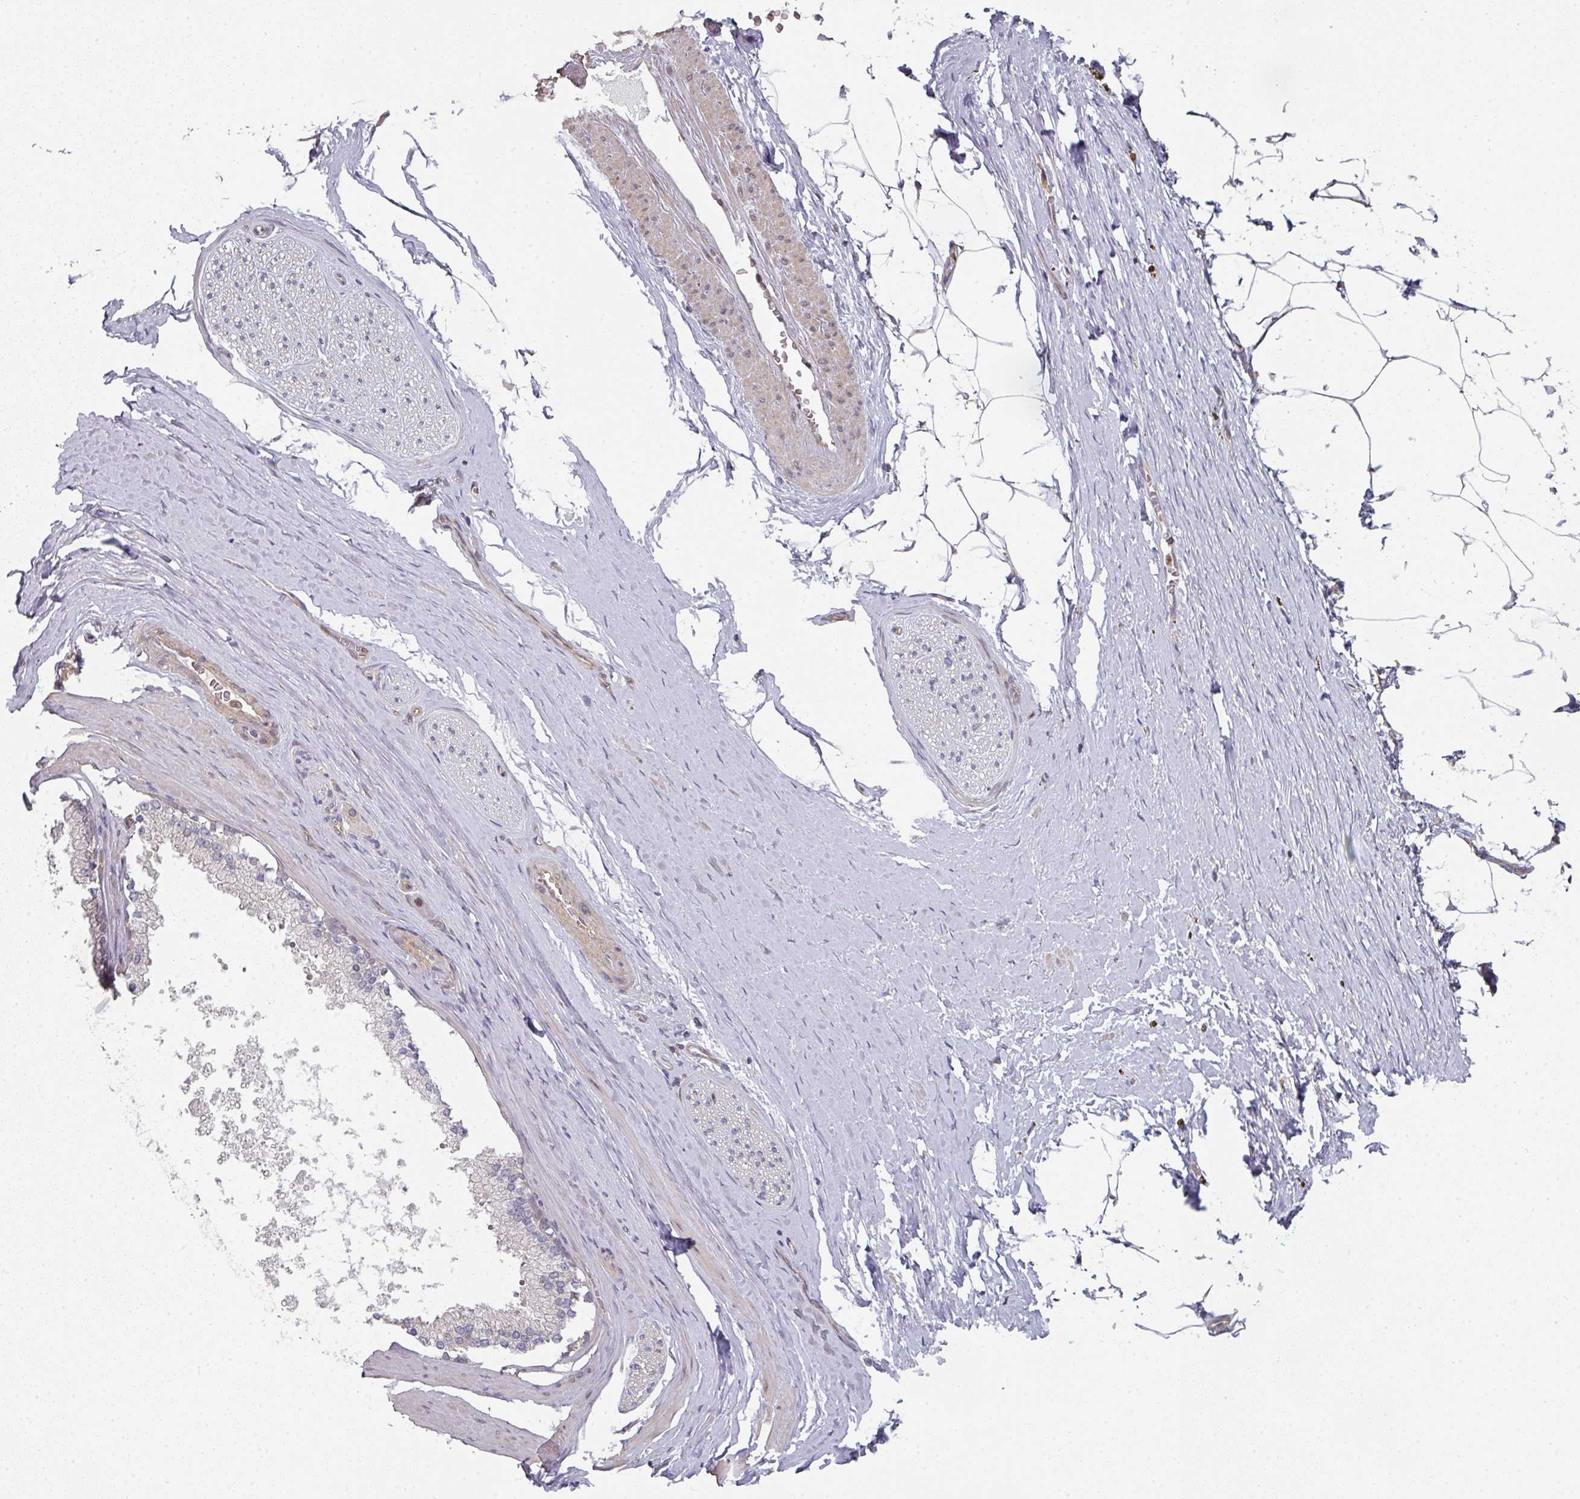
{"staining": {"intensity": "negative", "quantity": "none", "location": "none"}, "tissue": "adipose tissue", "cell_type": "Adipocytes", "image_type": "normal", "snomed": [{"axis": "morphology", "description": "Normal tissue, NOS"}, {"axis": "morphology", "description": "Adenocarcinoma, High grade"}, {"axis": "topography", "description": "Prostate"}, {"axis": "topography", "description": "Peripheral nerve tissue"}], "caption": "Adipose tissue stained for a protein using immunohistochemistry exhibits no staining adipocytes.", "gene": "PSME3IP1", "patient": {"sex": "male", "age": 68}}